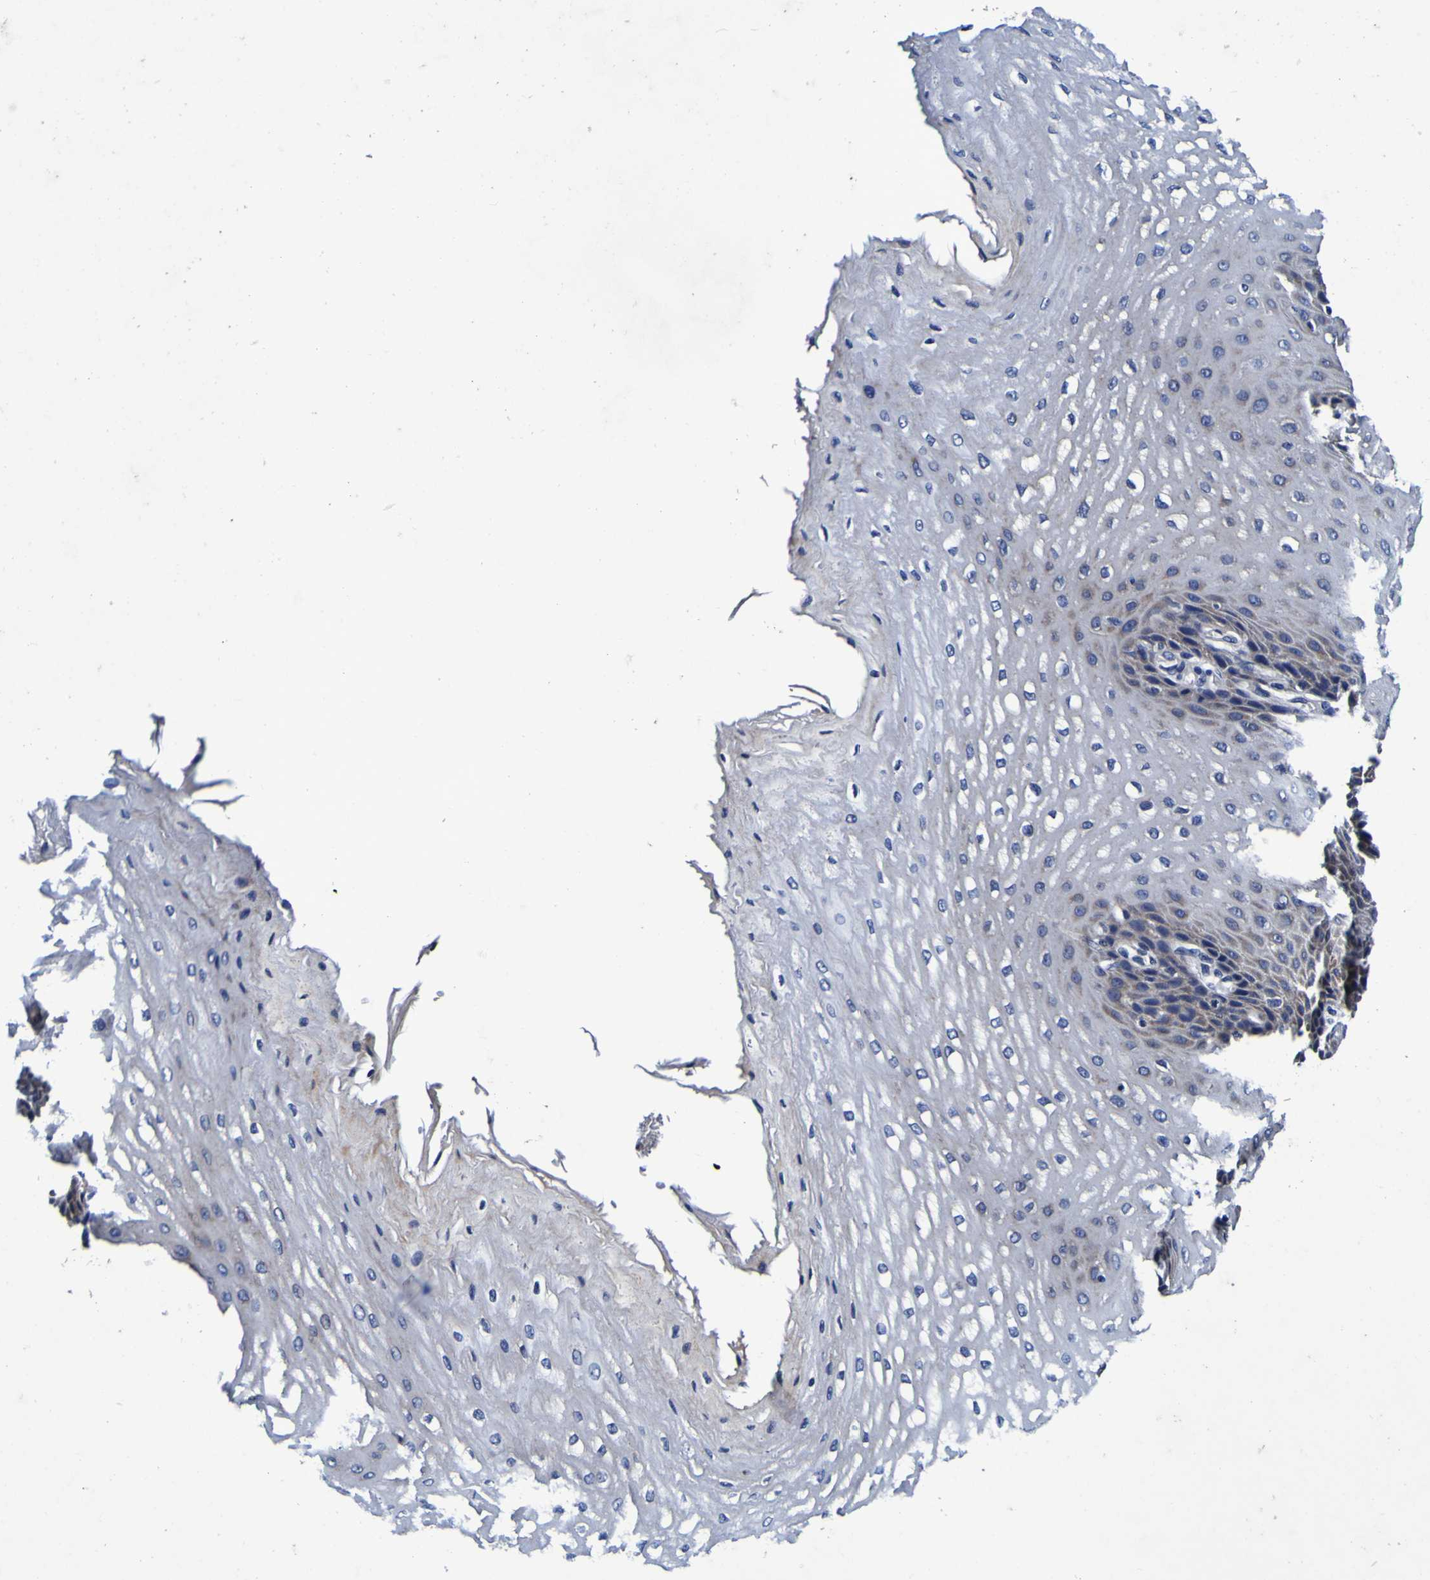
{"staining": {"intensity": "weak", "quantity": "<25%", "location": "cytoplasmic/membranous"}, "tissue": "esophagus", "cell_type": "Squamous epithelial cells", "image_type": "normal", "snomed": [{"axis": "morphology", "description": "Normal tissue, NOS"}, {"axis": "topography", "description": "Esophagus"}], "caption": "Squamous epithelial cells show no significant protein expression in benign esophagus. (Stains: DAB (3,3'-diaminobenzidine) immunohistochemistry with hematoxylin counter stain, Microscopy: brightfield microscopy at high magnification).", "gene": "PANK4", "patient": {"sex": "male", "age": 54}}